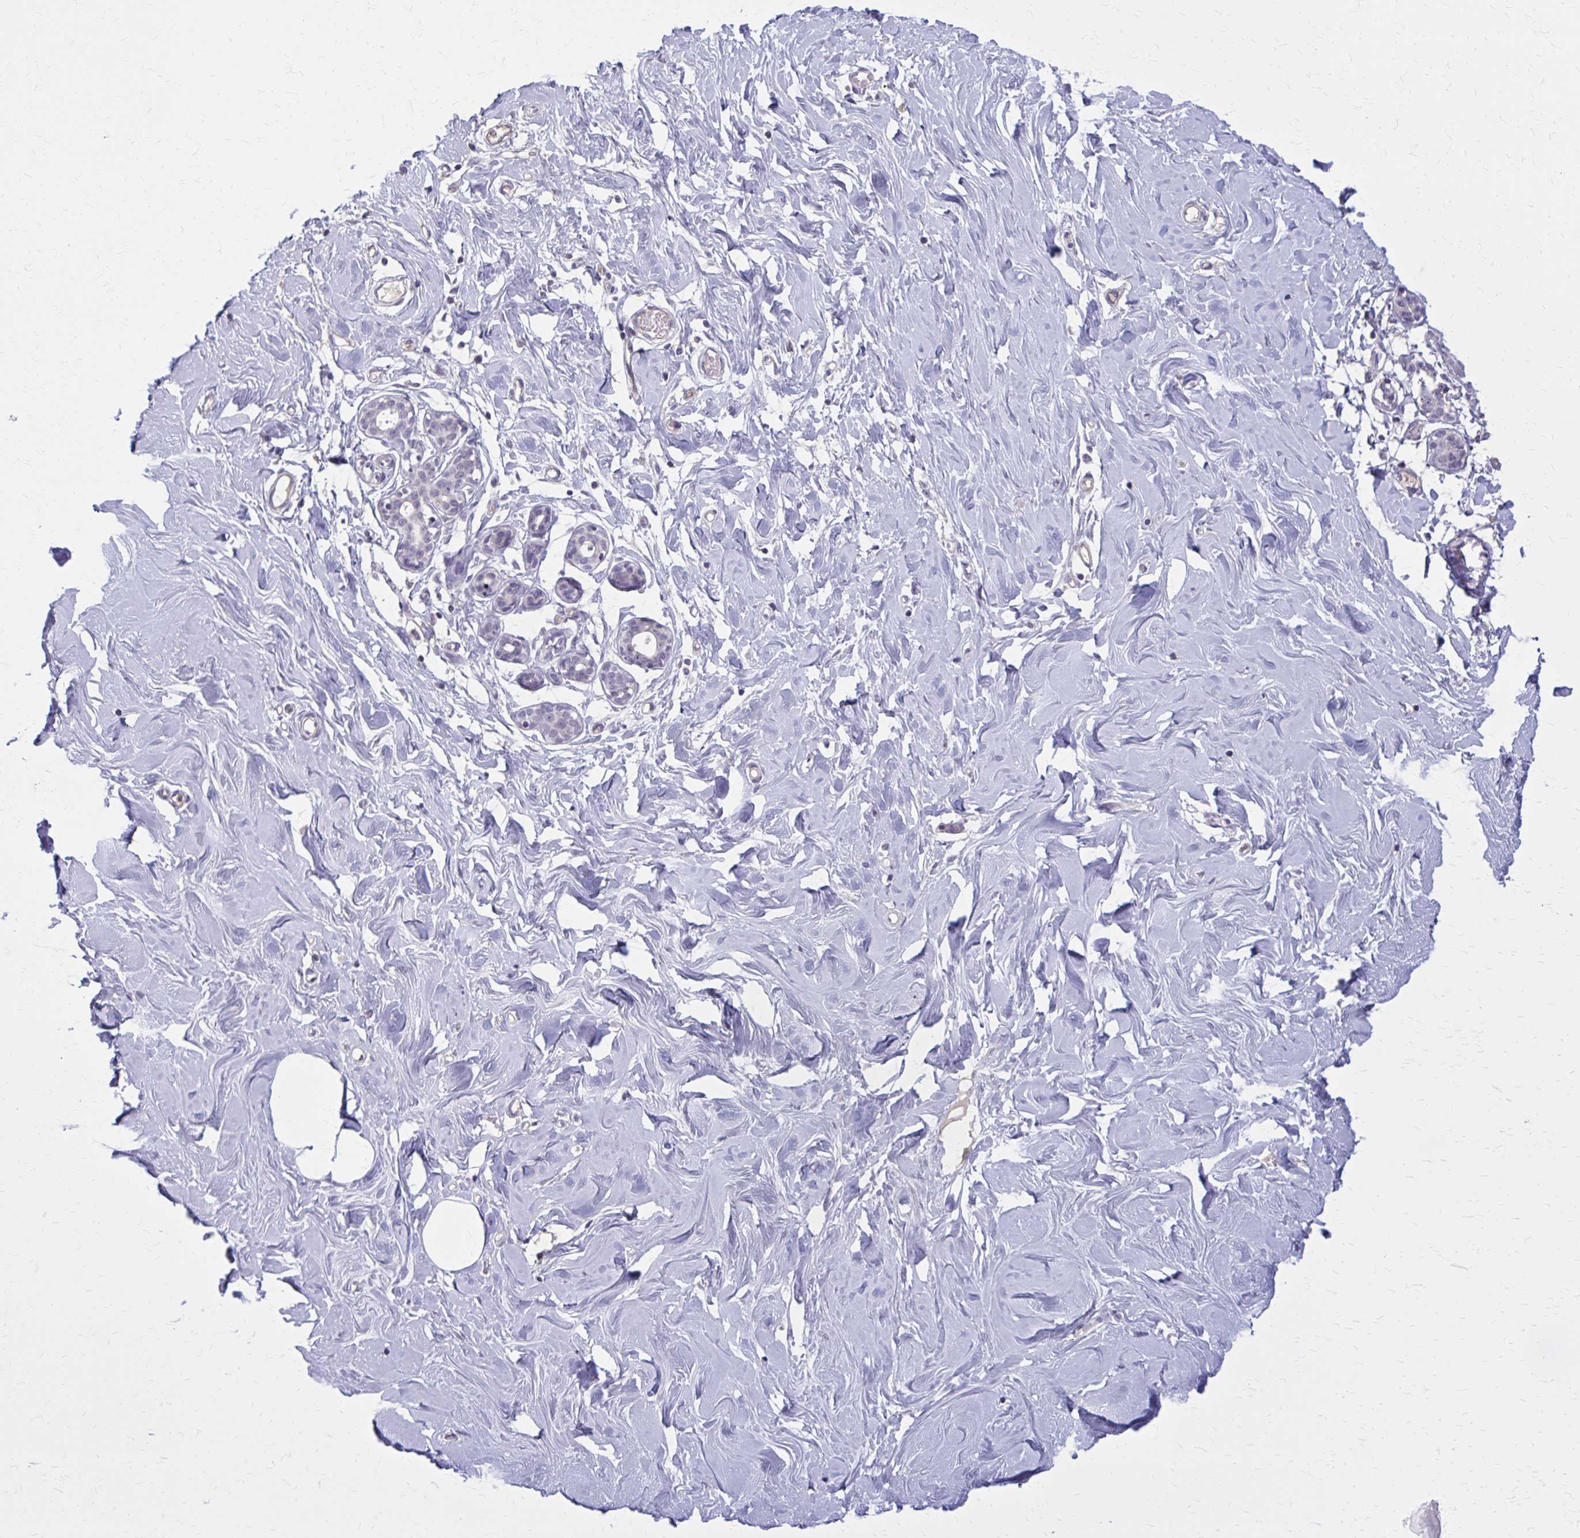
{"staining": {"intensity": "negative", "quantity": "none", "location": "none"}, "tissue": "breast", "cell_type": "Adipocytes", "image_type": "normal", "snomed": [{"axis": "morphology", "description": "Normal tissue, NOS"}, {"axis": "topography", "description": "Breast"}], "caption": "Unremarkable breast was stained to show a protein in brown. There is no significant positivity in adipocytes. The staining is performed using DAB (3,3'-diaminobenzidine) brown chromogen with nuclei counter-stained in using hematoxylin.", "gene": "OR4A47", "patient": {"sex": "female", "age": 27}}